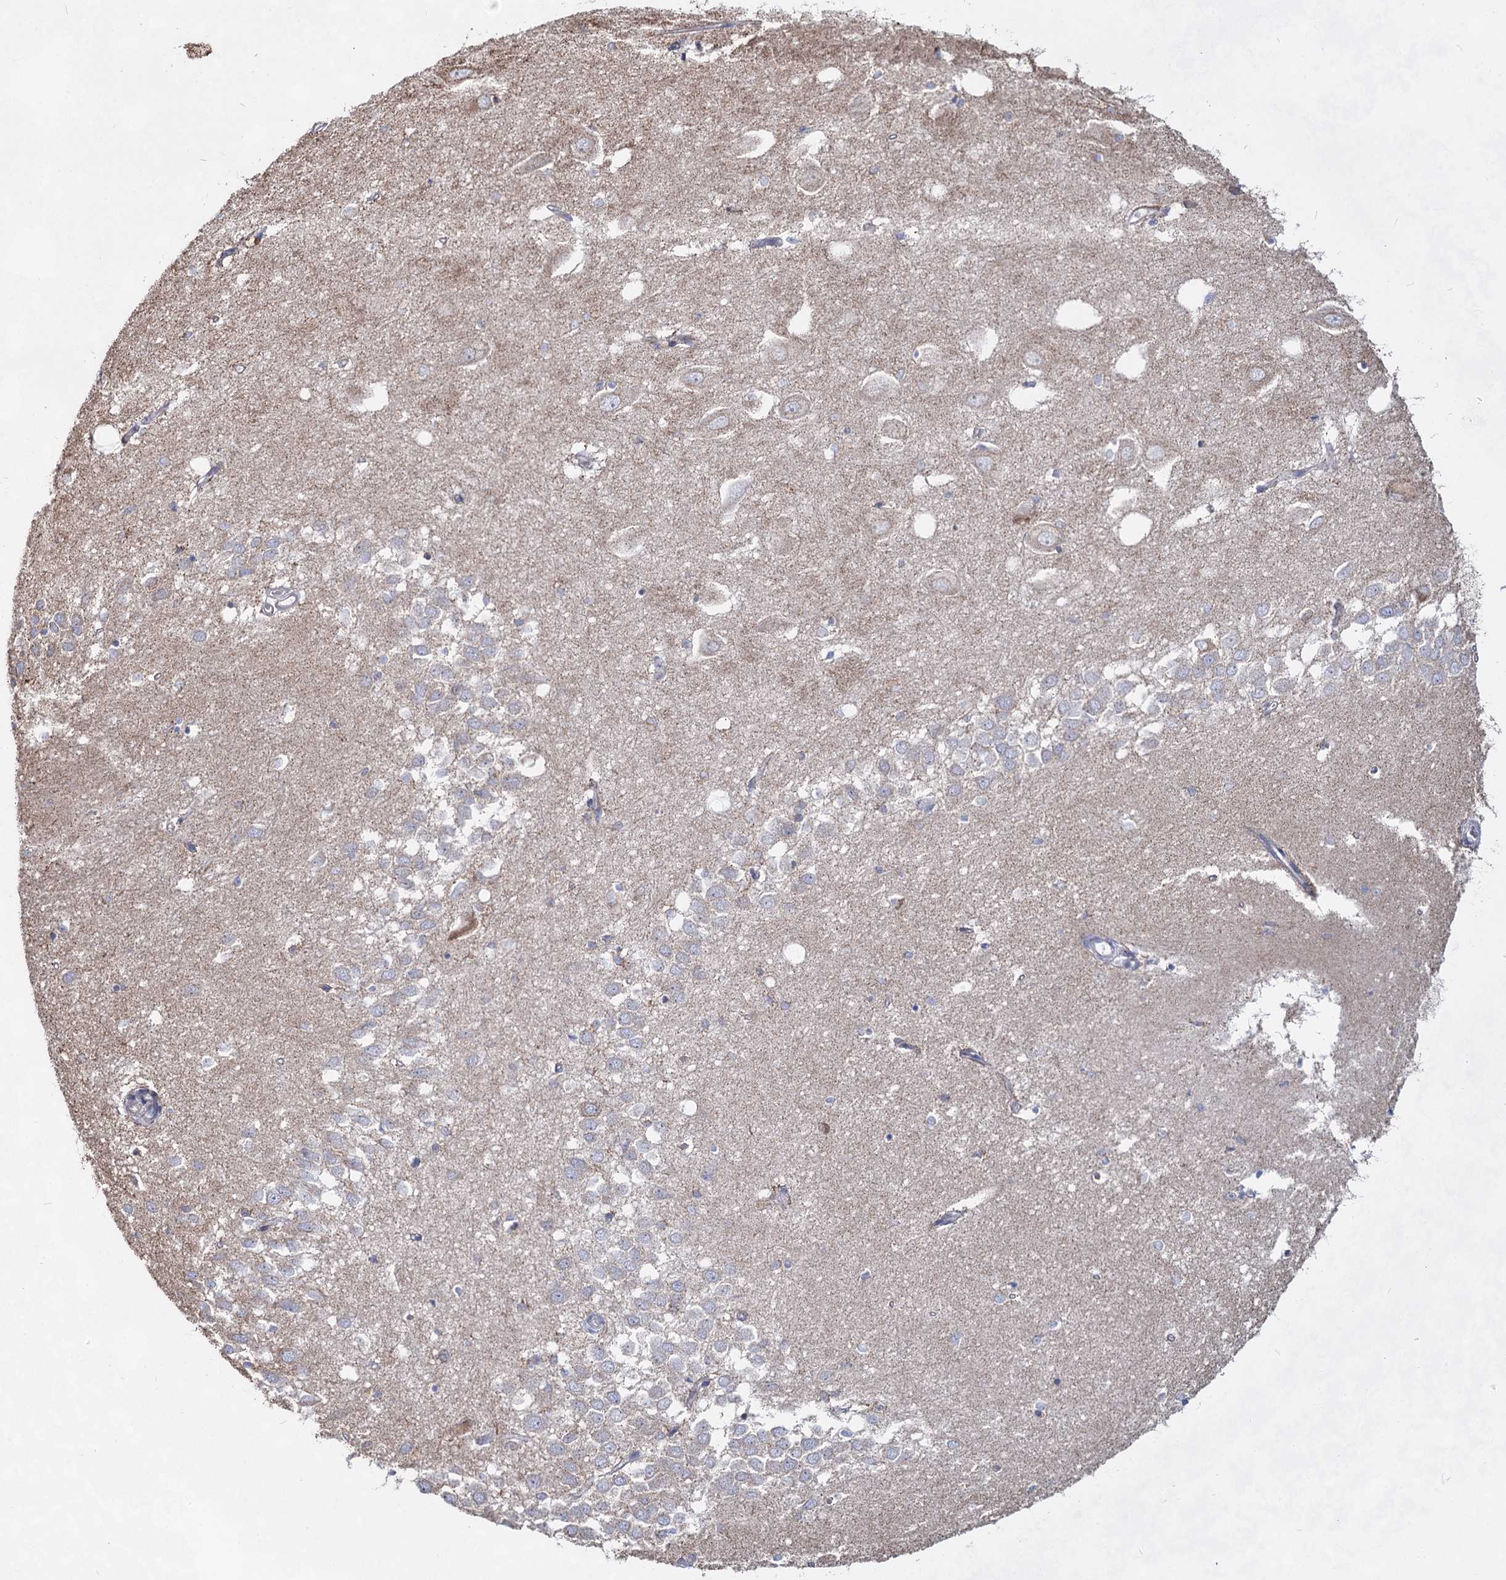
{"staining": {"intensity": "weak", "quantity": "<25%", "location": "cytoplasmic/membranous"}, "tissue": "hippocampus", "cell_type": "Glial cells", "image_type": "normal", "snomed": [{"axis": "morphology", "description": "Normal tissue, NOS"}, {"axis": "topography", "description": "Hippocampus"}], "caption": "Immunohistochemistry (IHC) histopathology image of normal hippocampus stained for a protein (brown), which shows no positivity in glial cells.", "gene": "CCDC73", "patient": {"sex": "female", "age": 64}}